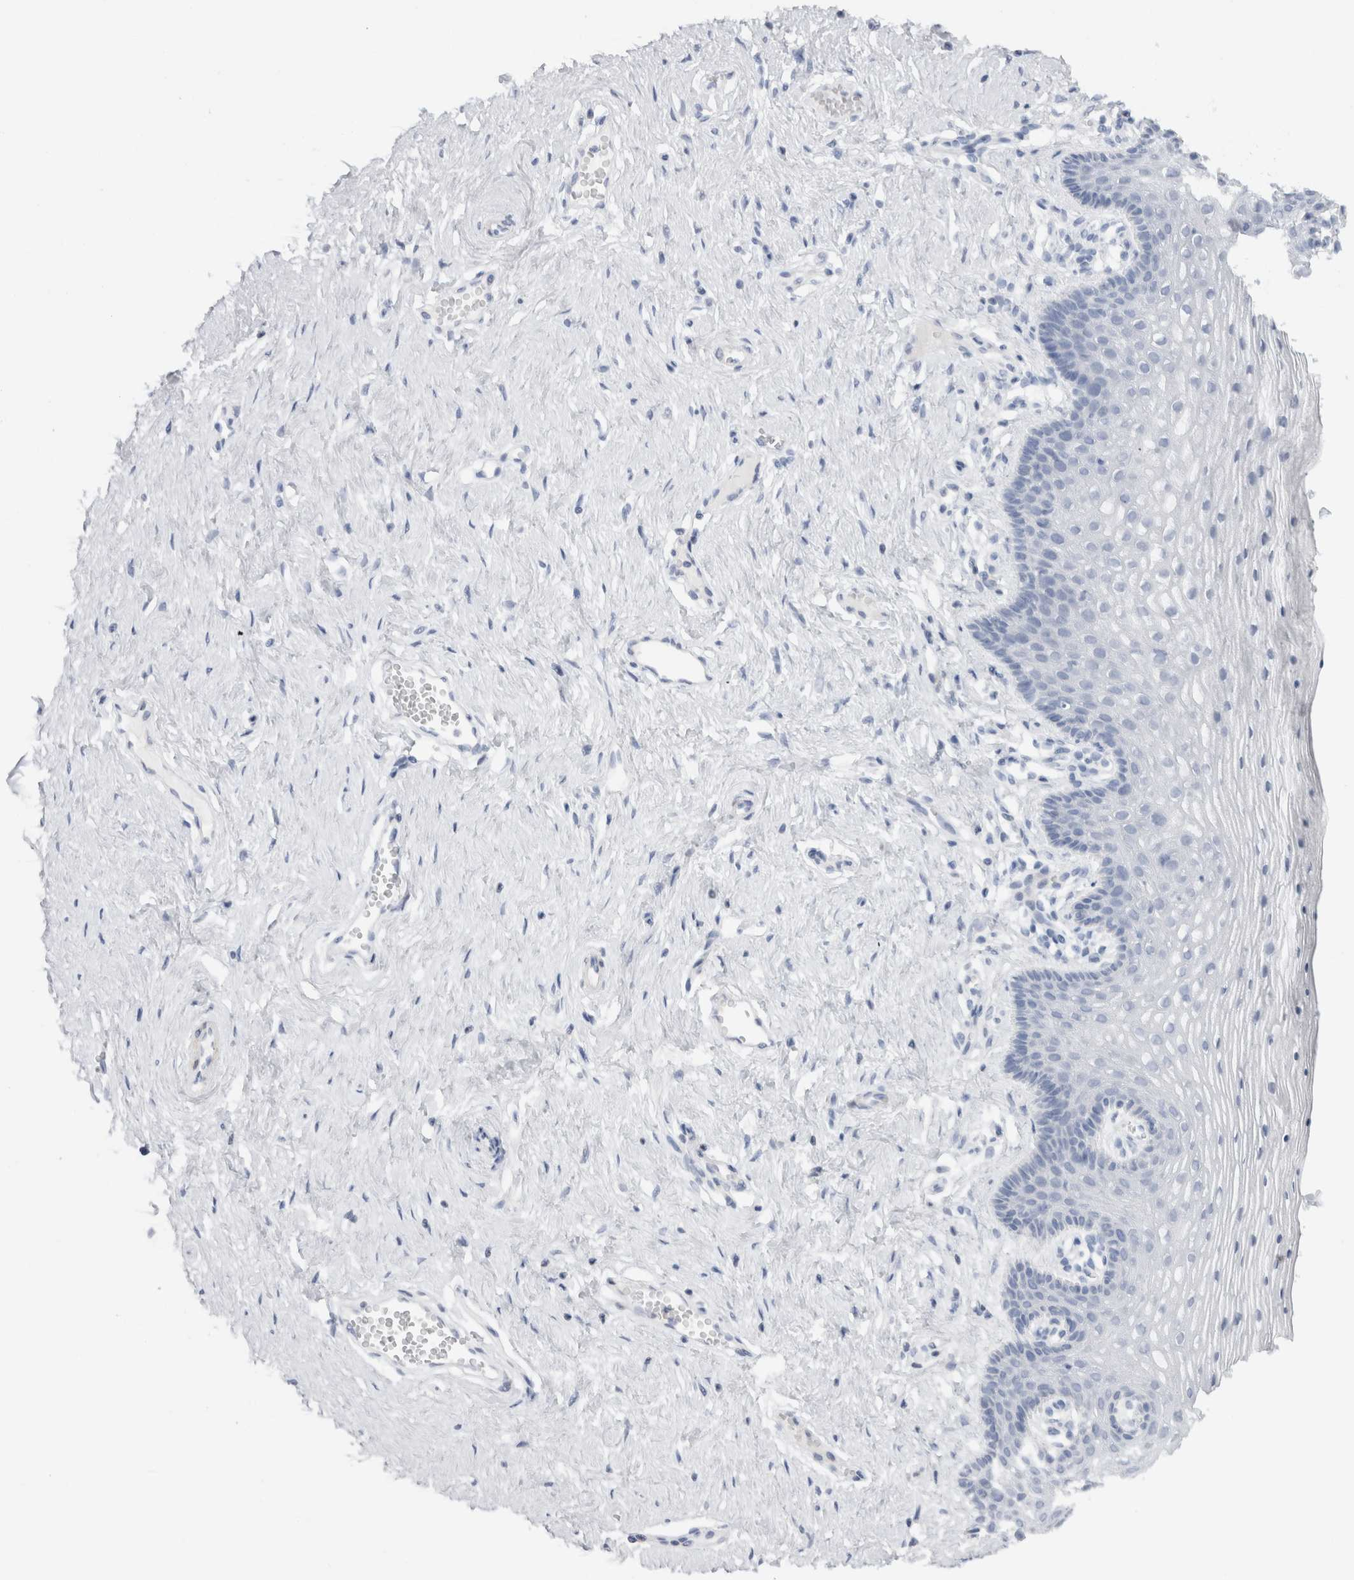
{"staining": {"intensity": "negative", "quantity": "none", "location": "none"}, "tissue": "vagina", "cell_type": "Squamous epithelial cells", "image_type": "normal", "snomed": [{"axis": "morphology", "description": "Normal tissue, NOS"}, {"axis": "topography", "description": "Vagina"}], "caption": "Squamous epithelial cells show no significant protein staining in unremarkable vagina. (DAB immunohistochemistry with hematoxylin counter stain).", "gene": "C9orf50", "patient": {"sex": "female", "age": 32}}